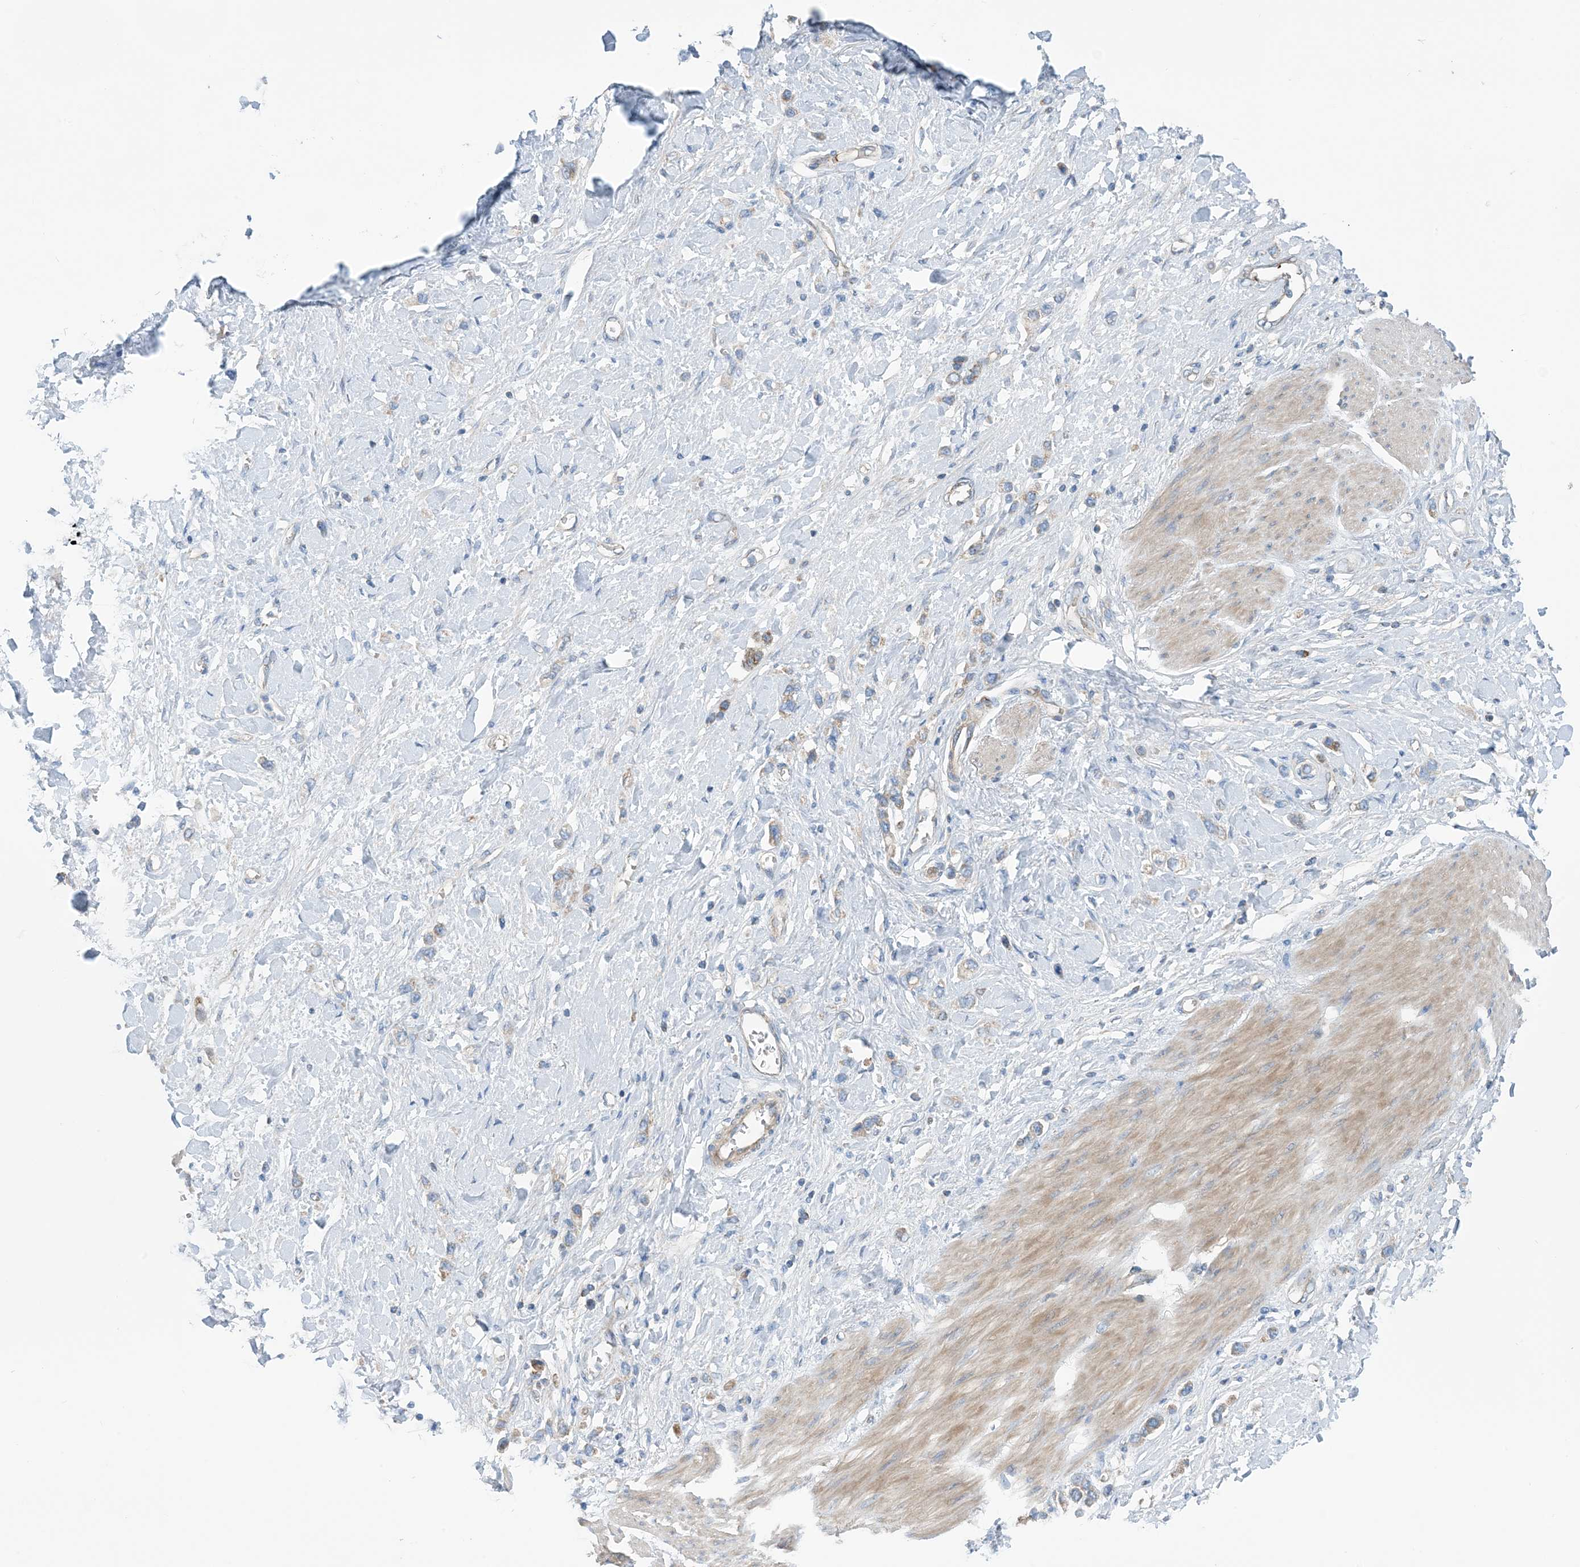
{"staining": {"intensity": "moderate", "quantity": "<25%", "location": "cytoplasmic/membranous"}, "tissue": "stomach cancer", "cell_type": "Tumor cells", "image_type": "cancer", "snomed": [{"axis": "morphology", "description": "Normal tissue, NOS"}, {"axis": "morphology", "description": "Adenocarcinoma, NOS"}, {"axis": "topography", "description": "Stomach, upper"}, {"axis": "topography", "description": "Stomach"}], "caption": "High-power microscopy captured an immunohistochemistry (IHC) photomicrograph of stomach adenocarcinoma, revealing moderate cytoplasmic/membranous positivity in approximately <25% of tumor cells.", "gene": "PHOSPHO2", "patient": {"sex": "female", "age": 65}}